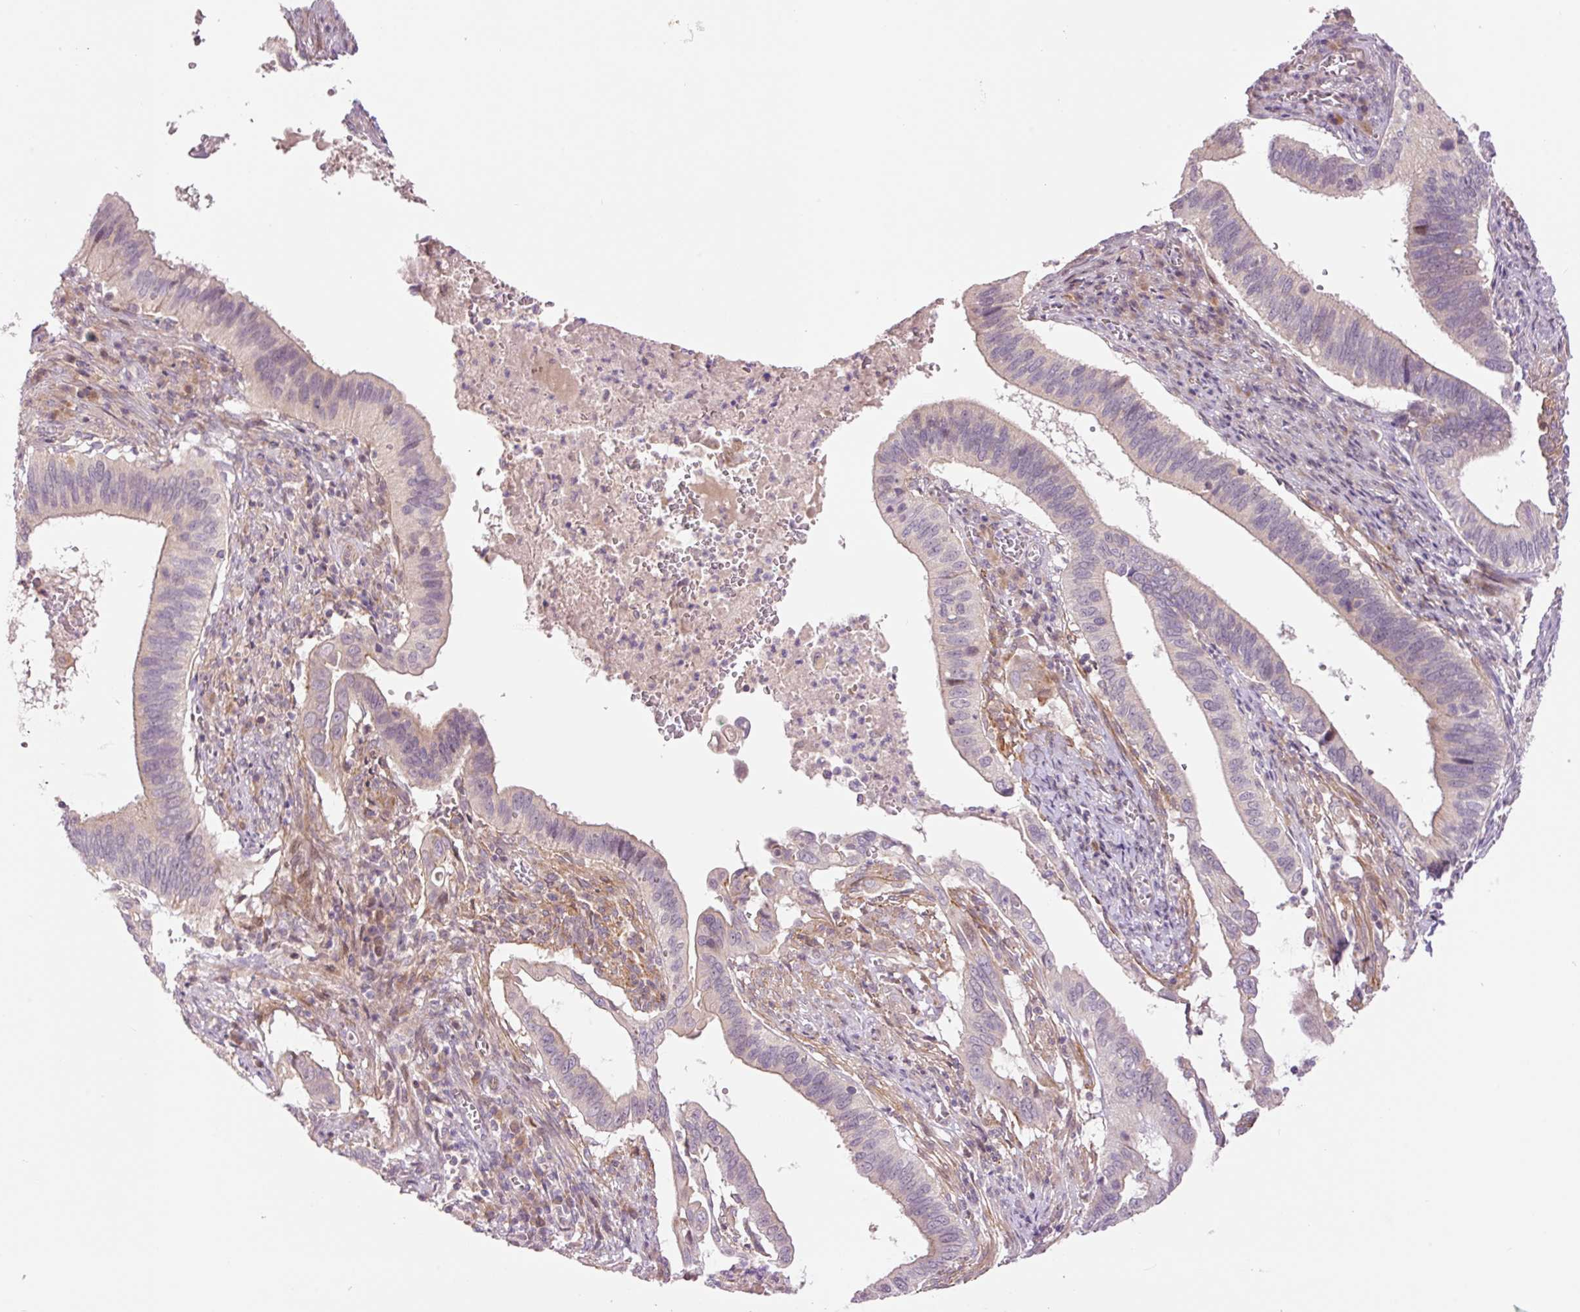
{"staining": {"intensity": "weak", "quantity": "<25%", "location": "cytoplasmic/membranous"}, "tissue": "cervical cancer", "cell_type": "Tumor cells", "image_type": "cancer", "snomed": [{"axis": "morphology", "description": "Adenocarcinoma, NOS"}, {"axis": "topography", "description": "Cervix"}], "caption": "Immunohistochemical staining of human adenocarcinoma (cervical) reveals no significant positivity in tumor cells.", "gene": "SLC29A3", "patient": {"sex": "female", "age": 42}}